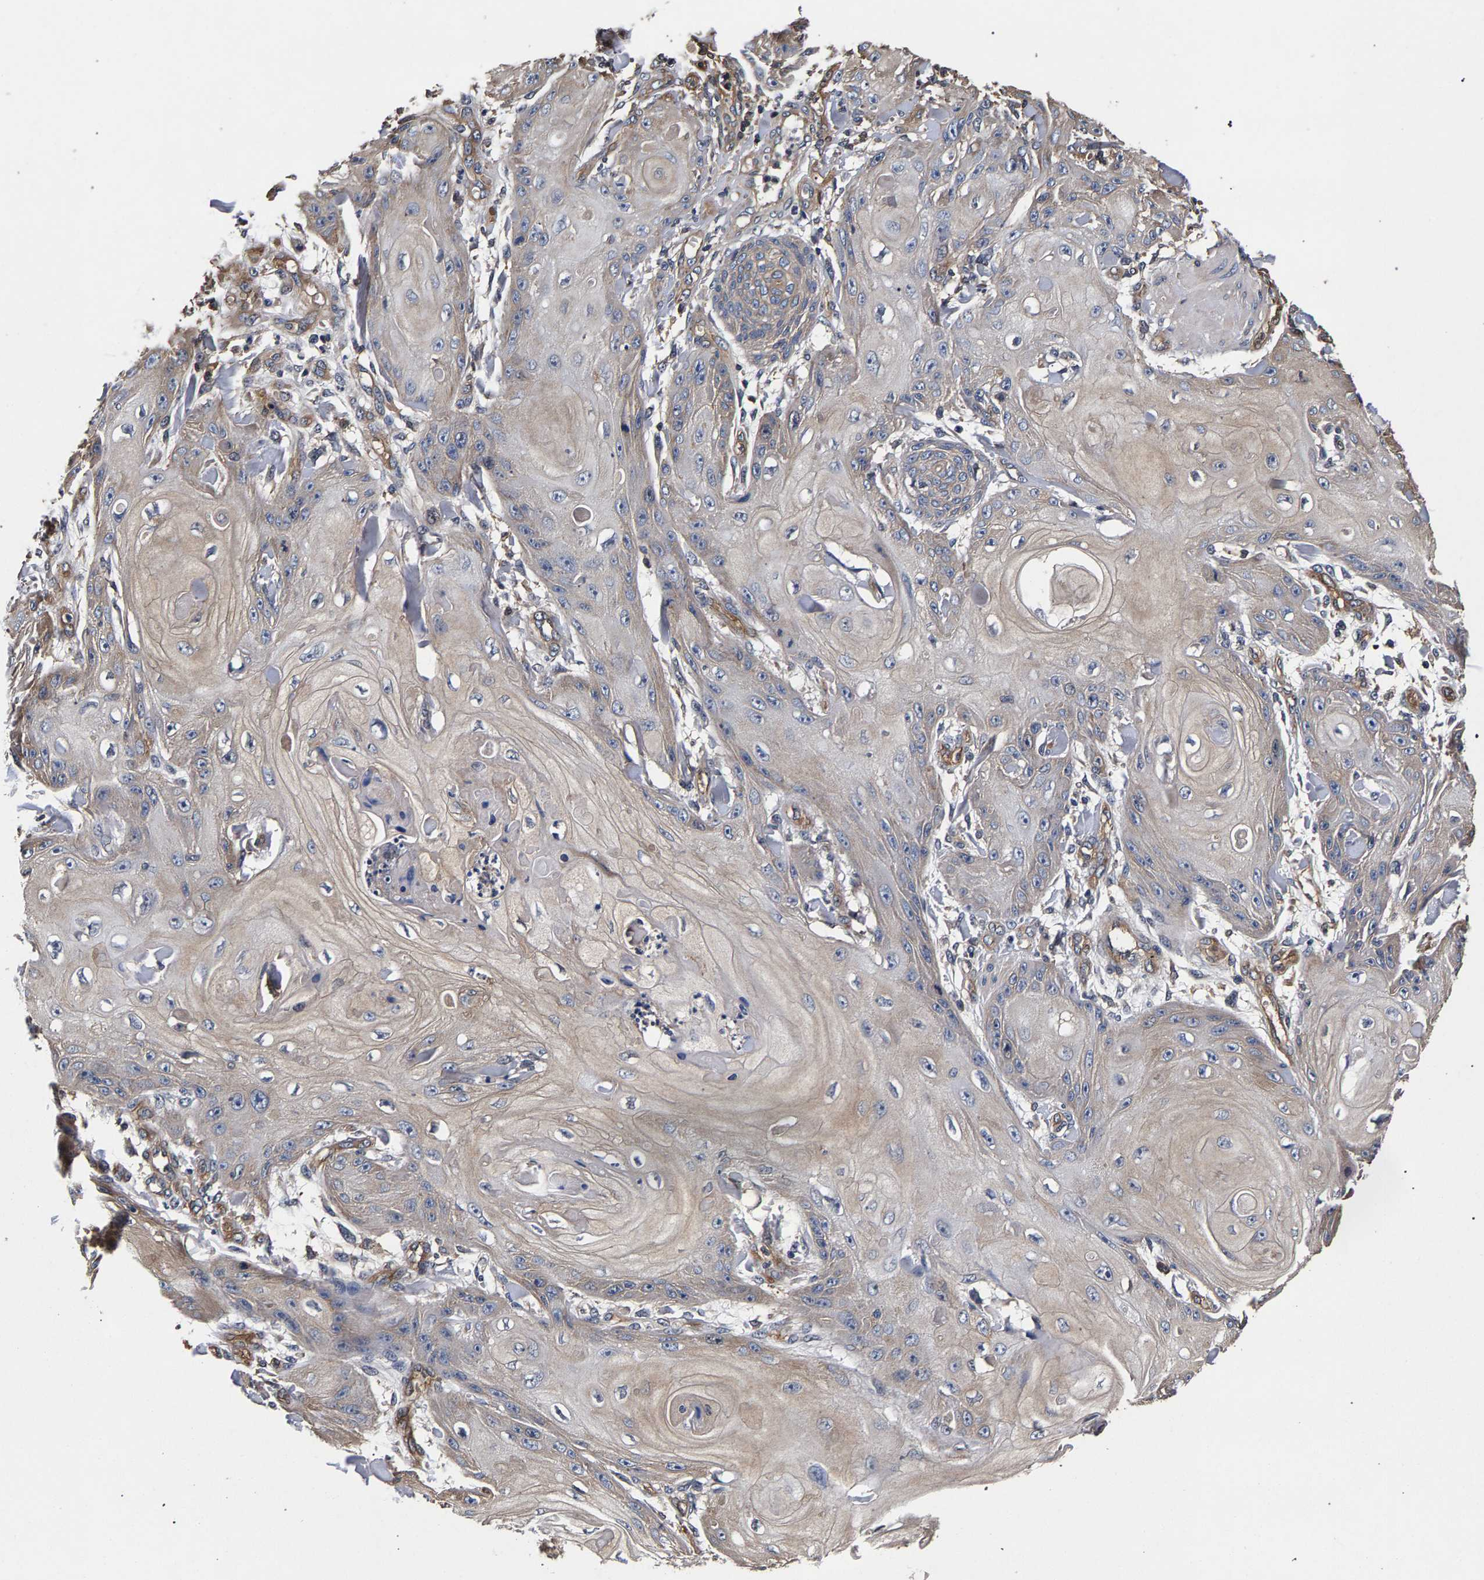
{"staining": {"intensity": "weak", "quantity": "<25%", "location": "cytoplasmic/membranous"}, "tissue": "skin cancer", "cell_type": "Tumor cells", "image_type": "cancer", "snomed": [{"axis": "morphology", "description": "Squamous cell carcinoma, NOS"}, {"axis": "topography", "description": "Skin"}], "caption": "DAB immunohistochemical staining of skin squamous cell carcinoma shows no significant staining in tumor cells.", "gene": "MARCHF7", "patient": {"sex": "male", "age": 74}}